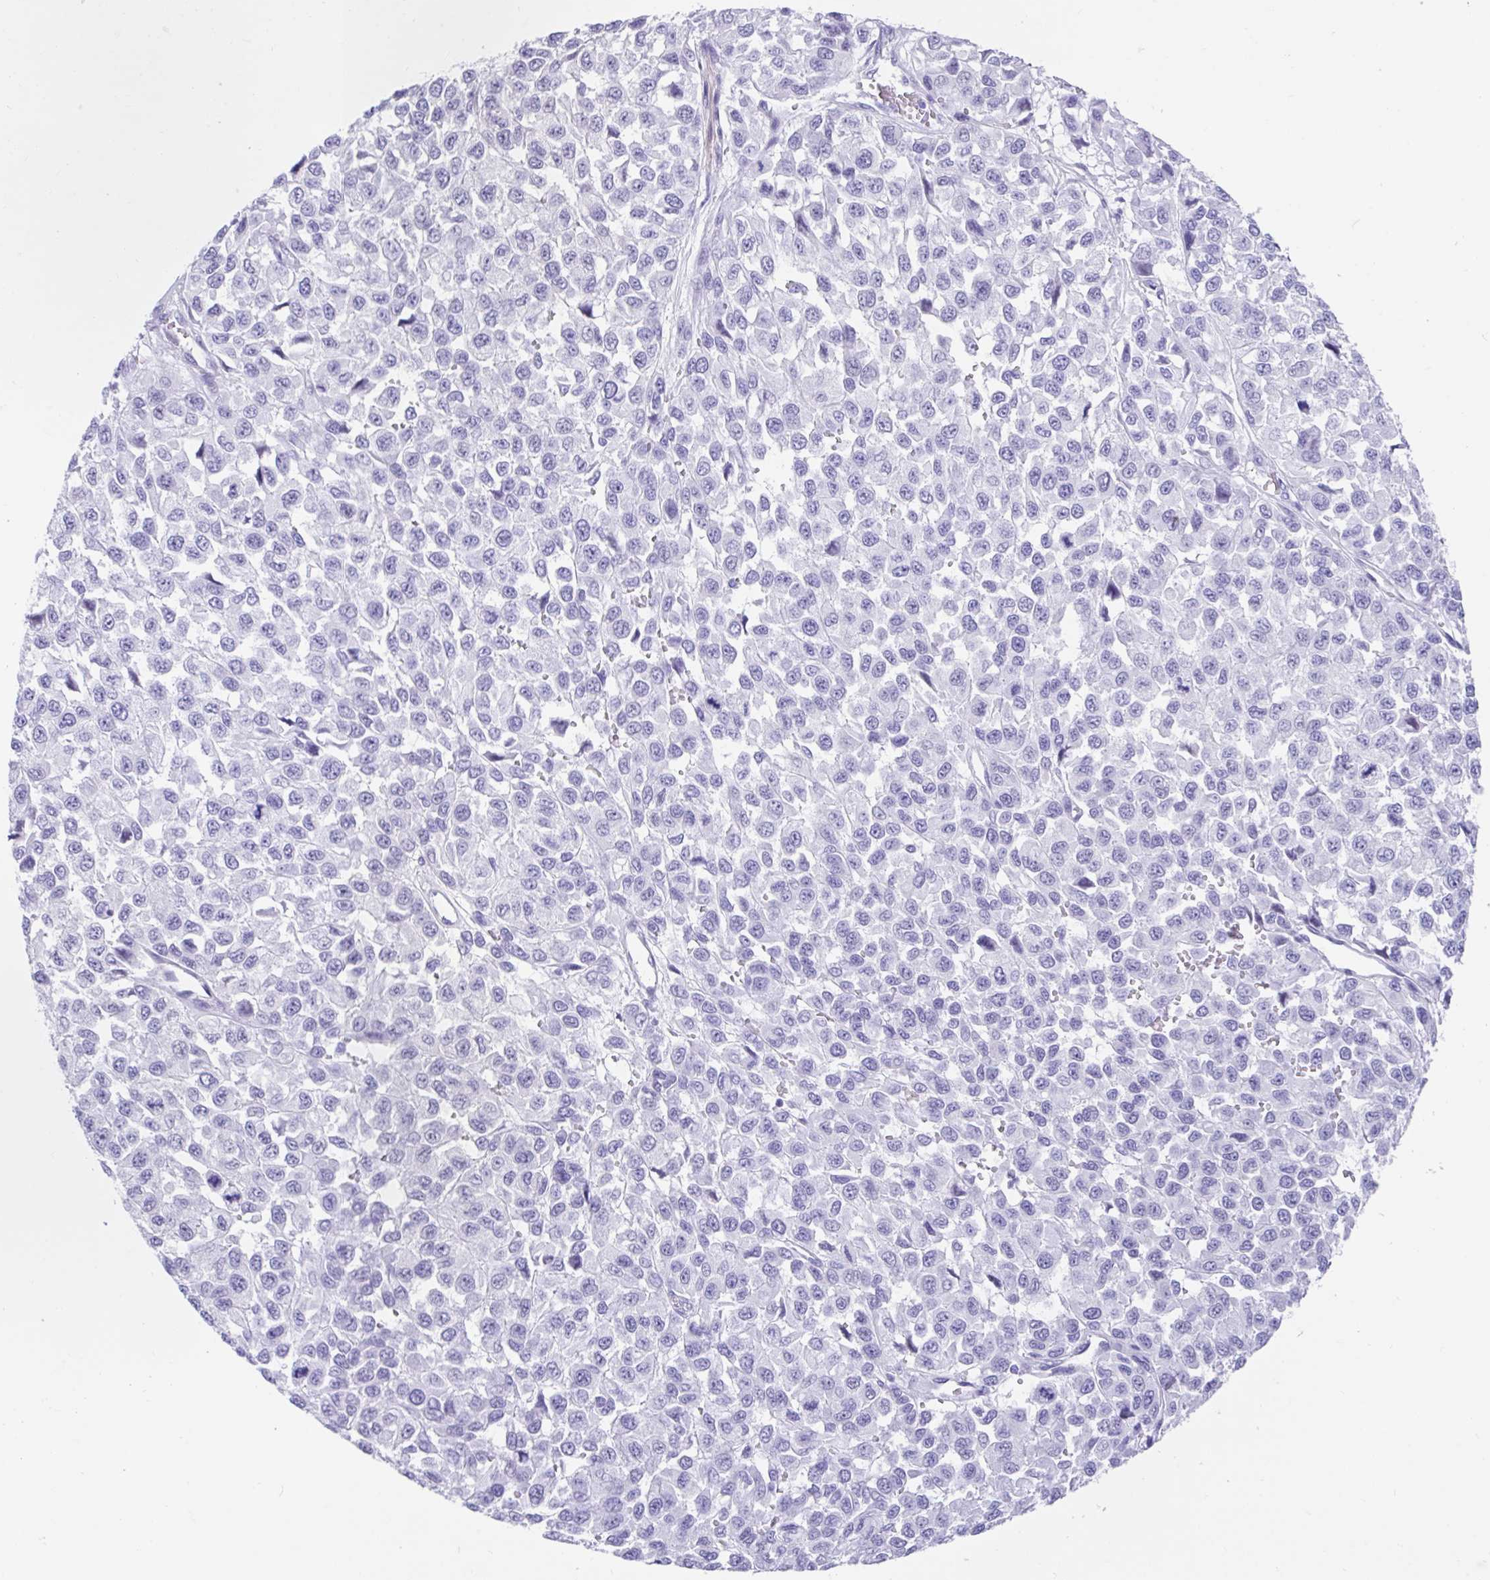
{"staining": {"intensity": "negative", "quantity": "none", "location": "none"}, "tissue": "melanoma", "cell_type": "Tumor cells", "image_type": "cancer", "snomed": [{"axis": "morphology", "description": "Malignant melanoma, NOS"}, {"axis": "topography", "description": "Skin"}], "caption": "This photomicrograph is of melanoma stained with IHC to label a protein in brown with the nuclei are counter-stained blue. There is no positivity in tumor cells.", "gene": "FAM107A", "patient": {"sex": "male", "age": 62}}